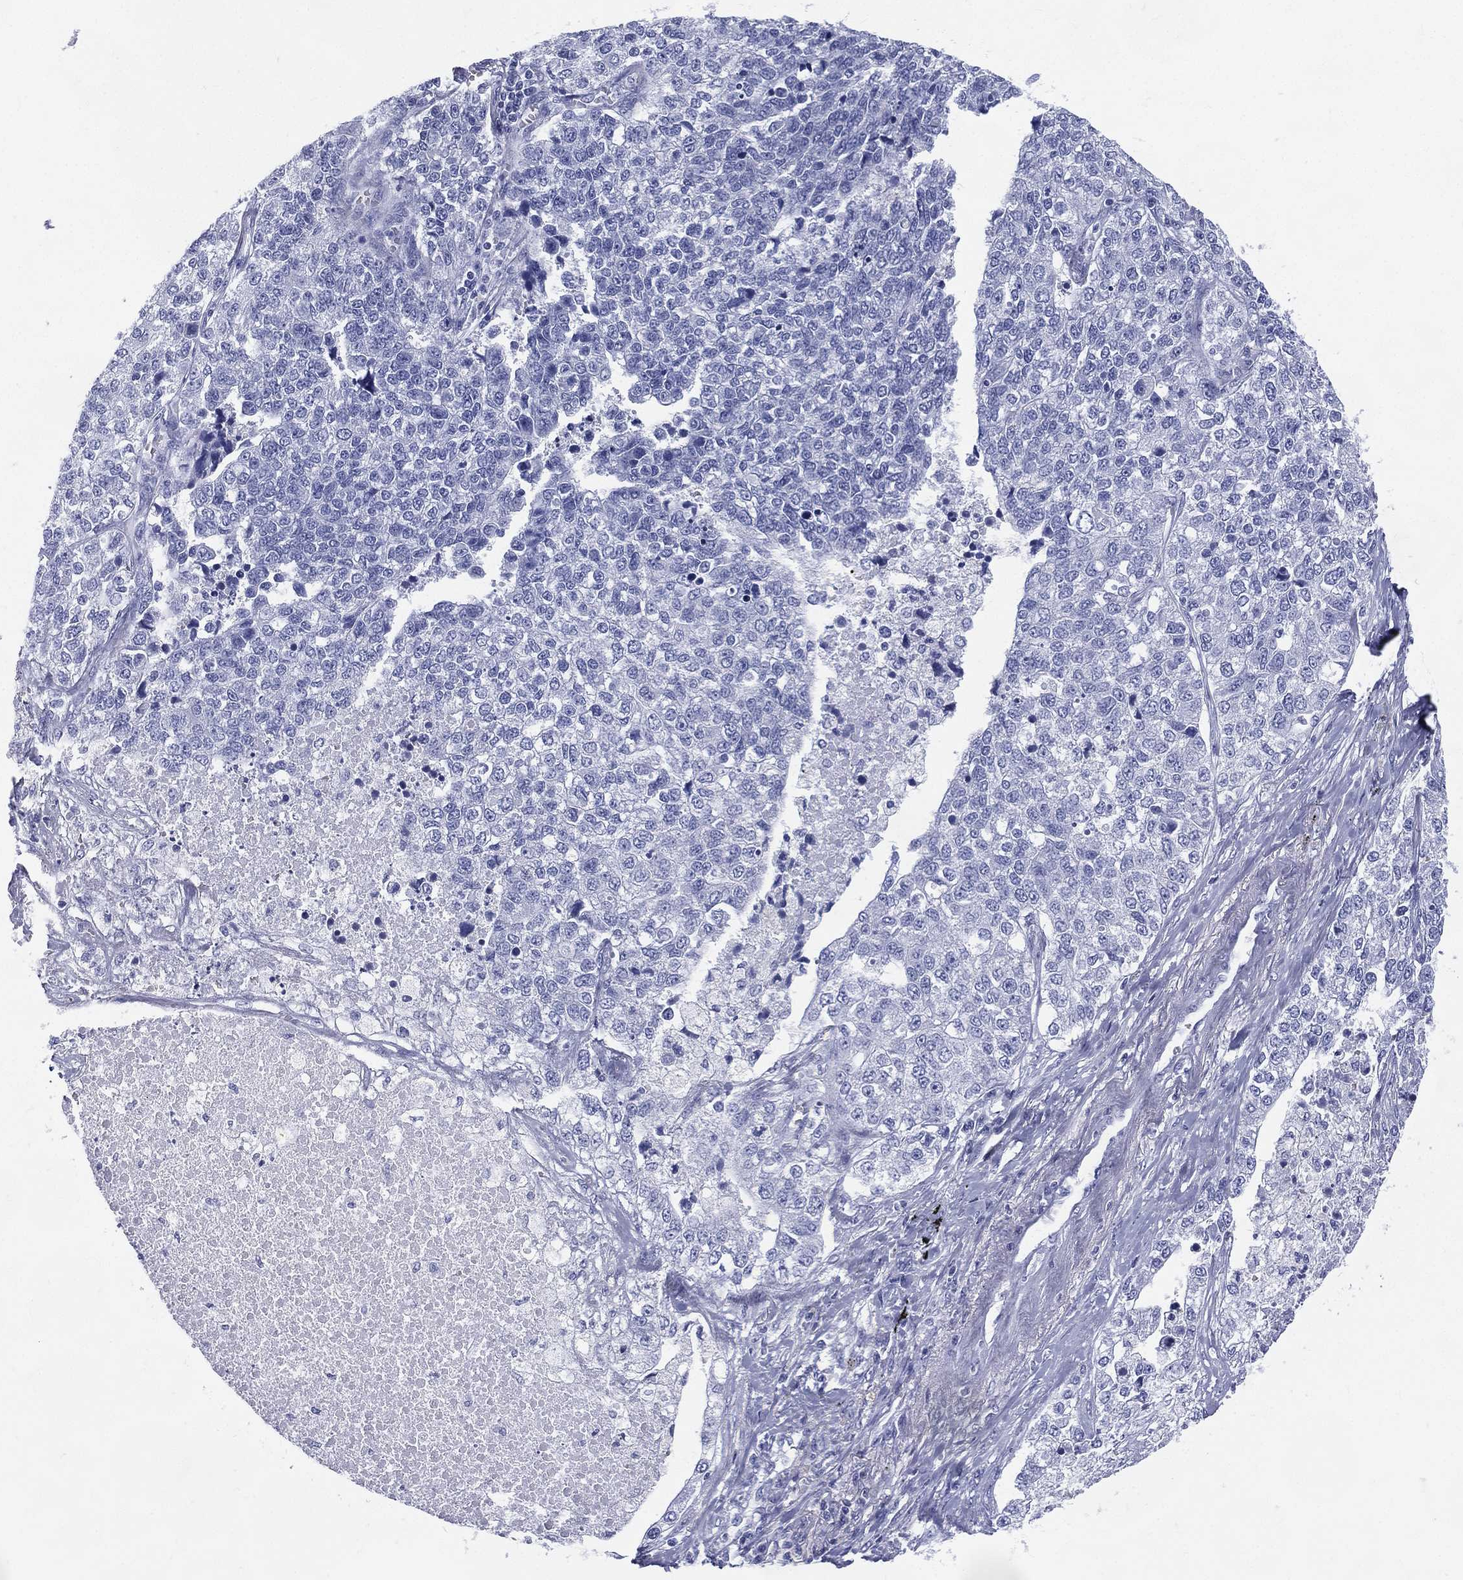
{"staining": {"intensity": "negative", "quantity": "none", "location": "none"}, "tissue": "lung cancer", "cell_type": "Tumor cells", "image_type": "cancer", "snomed": [{"axis": "morphology", "description": "Adenocarcinoma, NOS"}, {"axis": "topography", "description": "Lung"}], "caption": "An IHC image of lung cancer is shown. There is no staining in tumor cells of lung cancer.", "gene": "ETNPPL", "patient": {"sex": "male", "age": 49}}